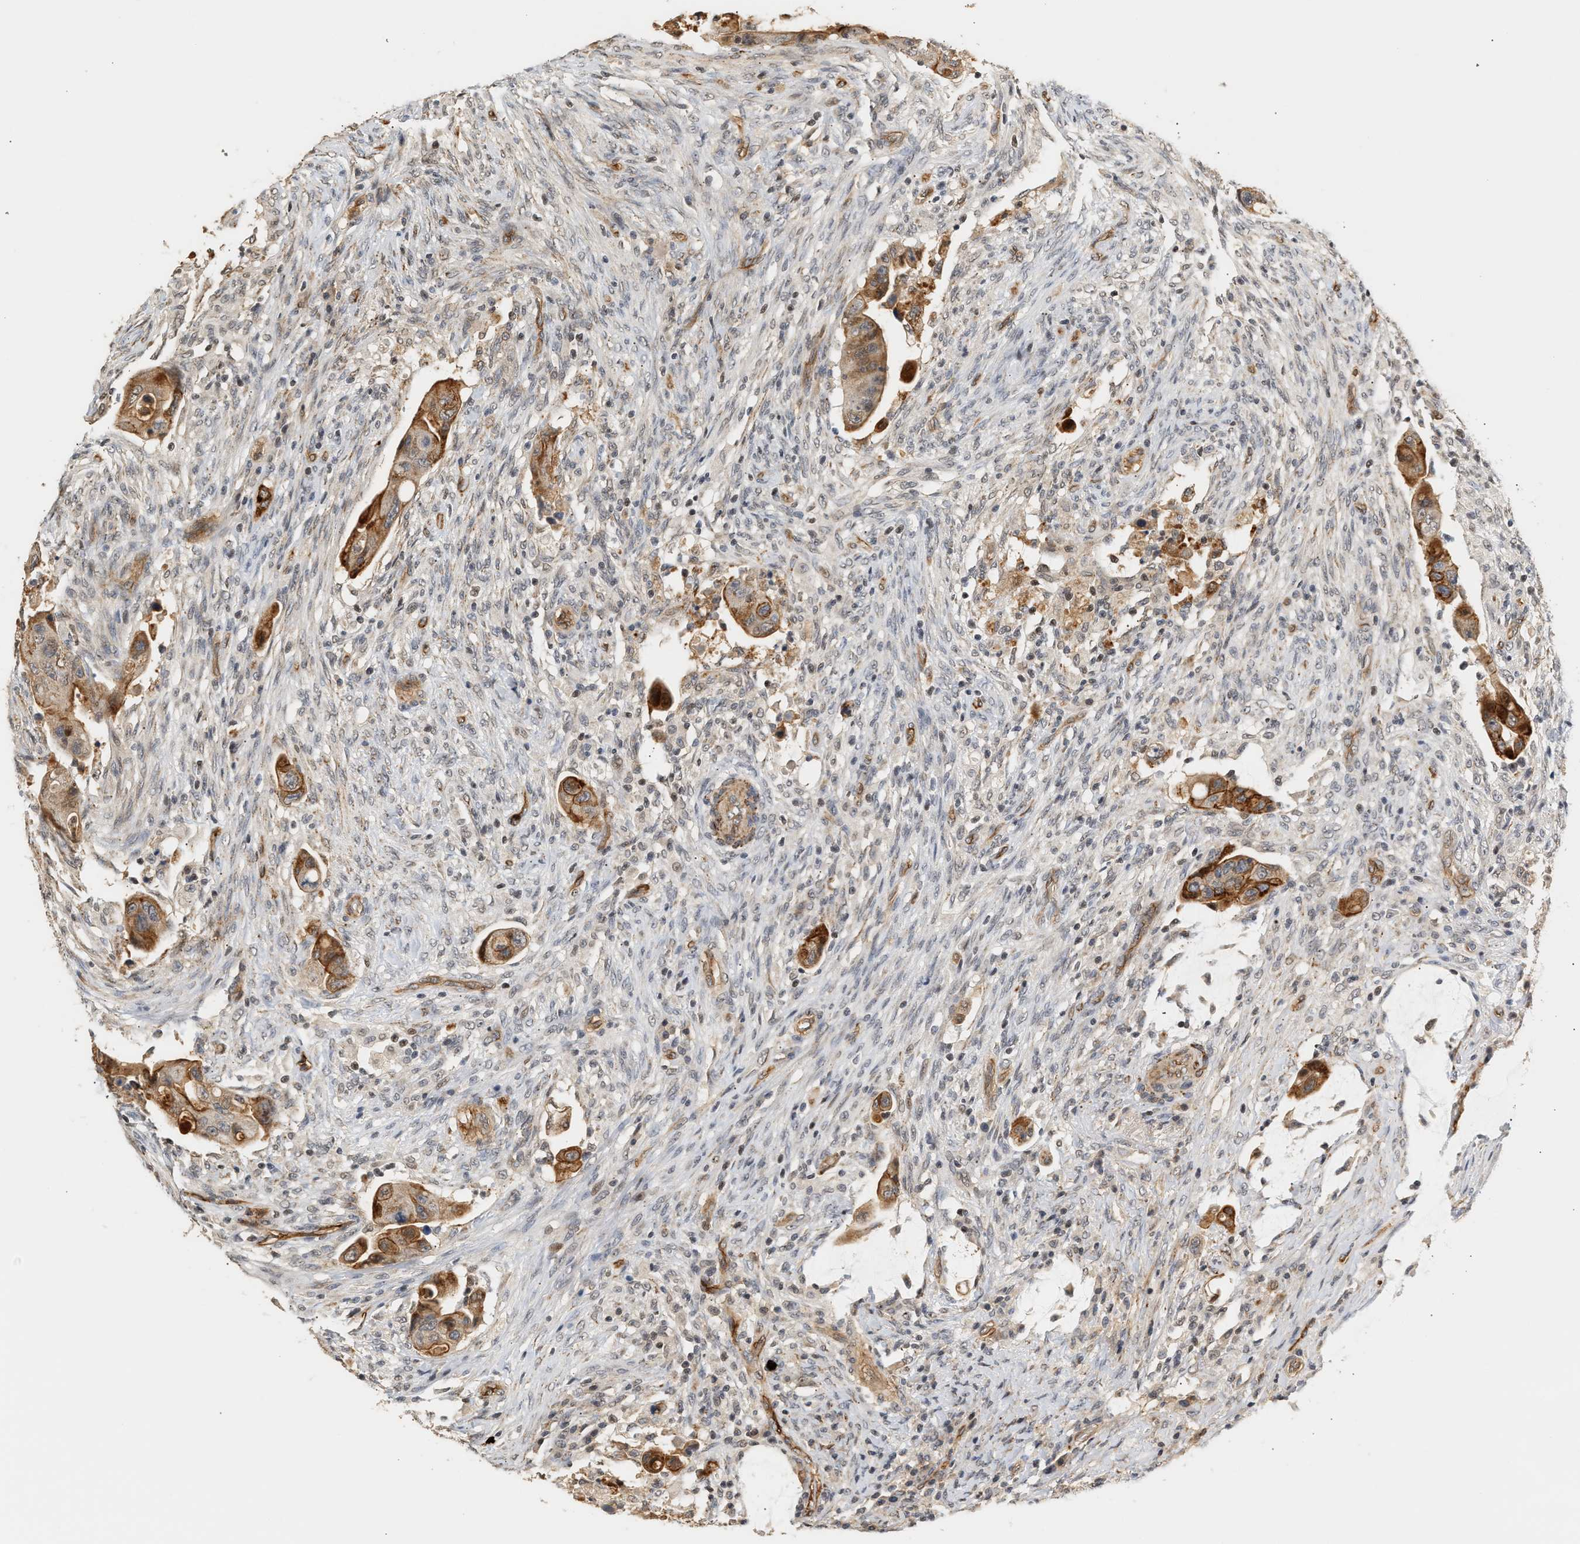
{"staining": {"intensity": "moderate", "quantity": ">75%", "location": "cytoplasmic/membranous"}, "tissue": "colorectal cancer", "cell_type": "Tumor cells", "image_type": "cancer", "snomed": [{"axis": "morphology", "description": "Adenocarcinoma, NOS"}, {"axis": "topography", "description": "Rectum"}], "caption": "DAB immunohistochemical staining of adenocarcinoma (colorectal) displays moderate cytoplasmic/membranous protein expression in about >75% of tumor cells.", "gene": "PLXND1", "patient": {"sex": "female", "age": 71}}